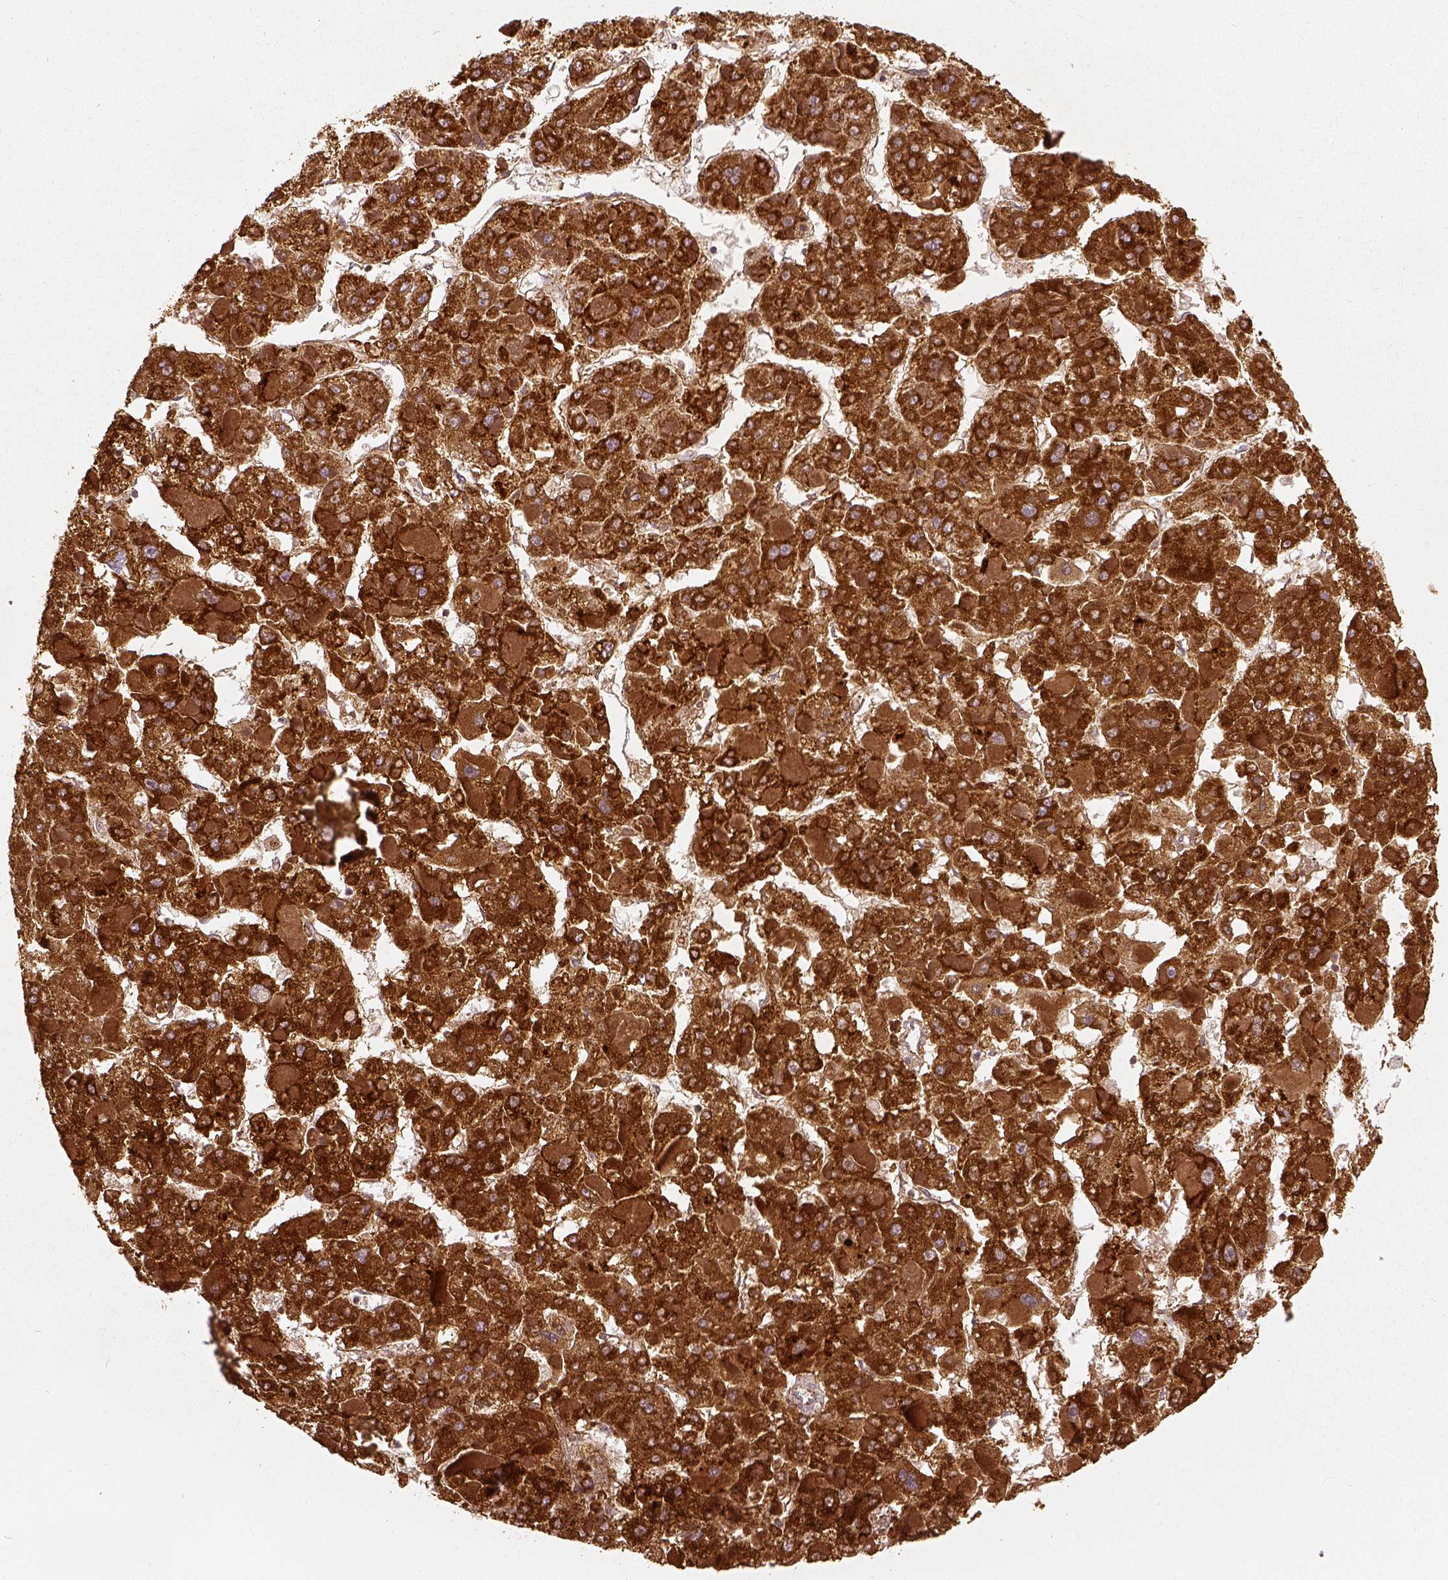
{"staining": {"intensity": "strong", "quantity": ">75%", "location": "cytoplasmic/membranous"}, "tissue": "liver cancer", "cell_type": "Tumor cells", "image_type": "cancer", "snomed": [{"axis": "morphology", "description": "Carcinoma, Hepatocellular, NOS"}, {"axis": "topography", "description": "Liver"}], "caption": "Protein staining shows strong cytoplasmic/membranous positivity in about >75% of tumor cells in hepatocellular carcinoma (liver). (Stains: DAB in brown, nuclei in blue, Microscopy: brightfield microscopy at high magnification).", "gene": "PGAM5", "patient": {"sex": "female", "age": 73}}